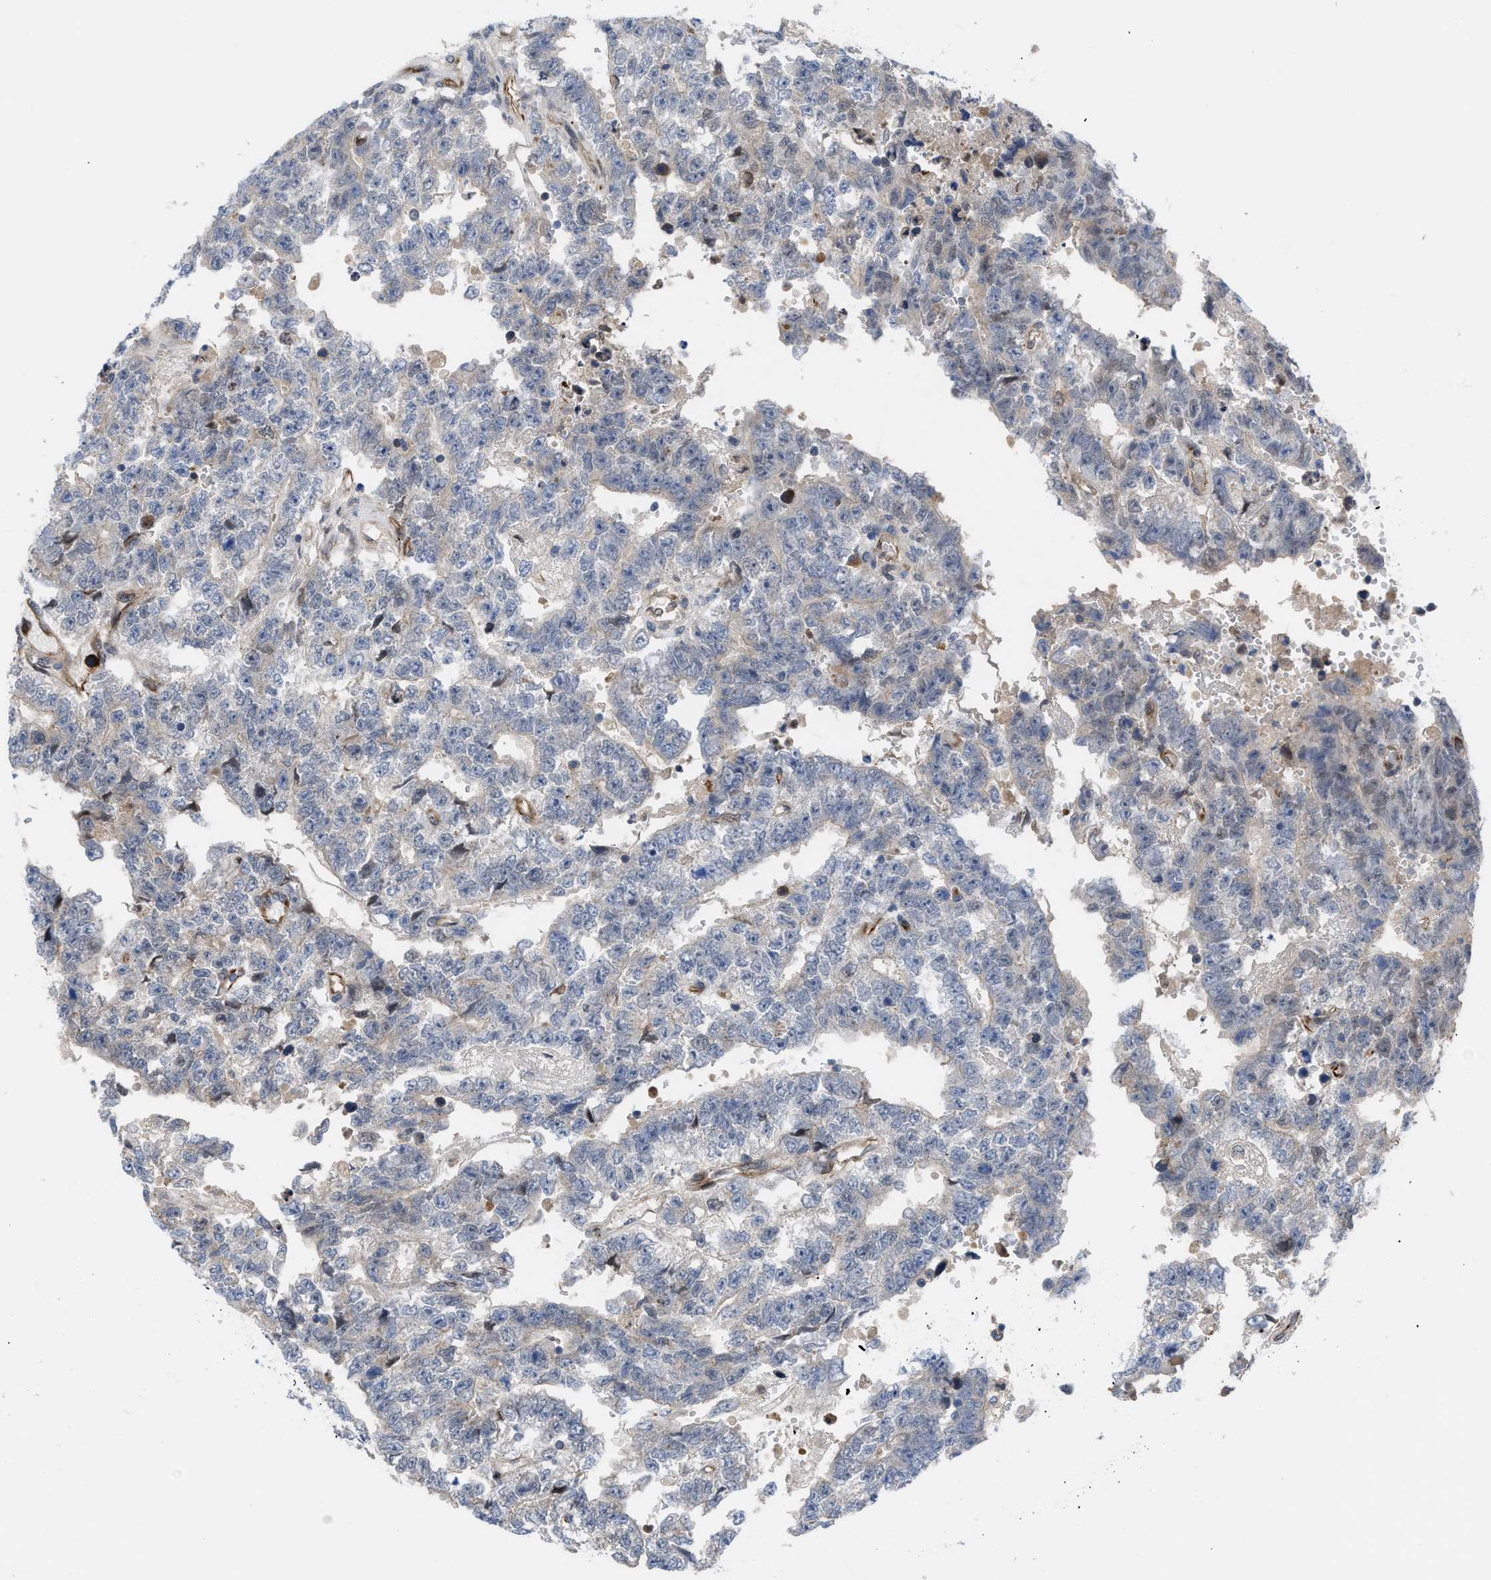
{"staining": {"intensity": "negative", "quantity": "none", "location": "none"}, "tissue": "testis cancer", "cell_type": "Tumor cells", "image_type": "cancer", "snomed": [{"axis": "morphology", "description": "Carcinoma, Embryonal, NOS"}, {"axis": "topography", "description": "Testis"}], "caption": "This is an immunohistochemistry (IHC) micrograph of testis cancer (embryonal carcinoma). There is no positivity in tumor cells.", "gene": "IL17RE", "patient": {"sex": "male", "age": 25}}